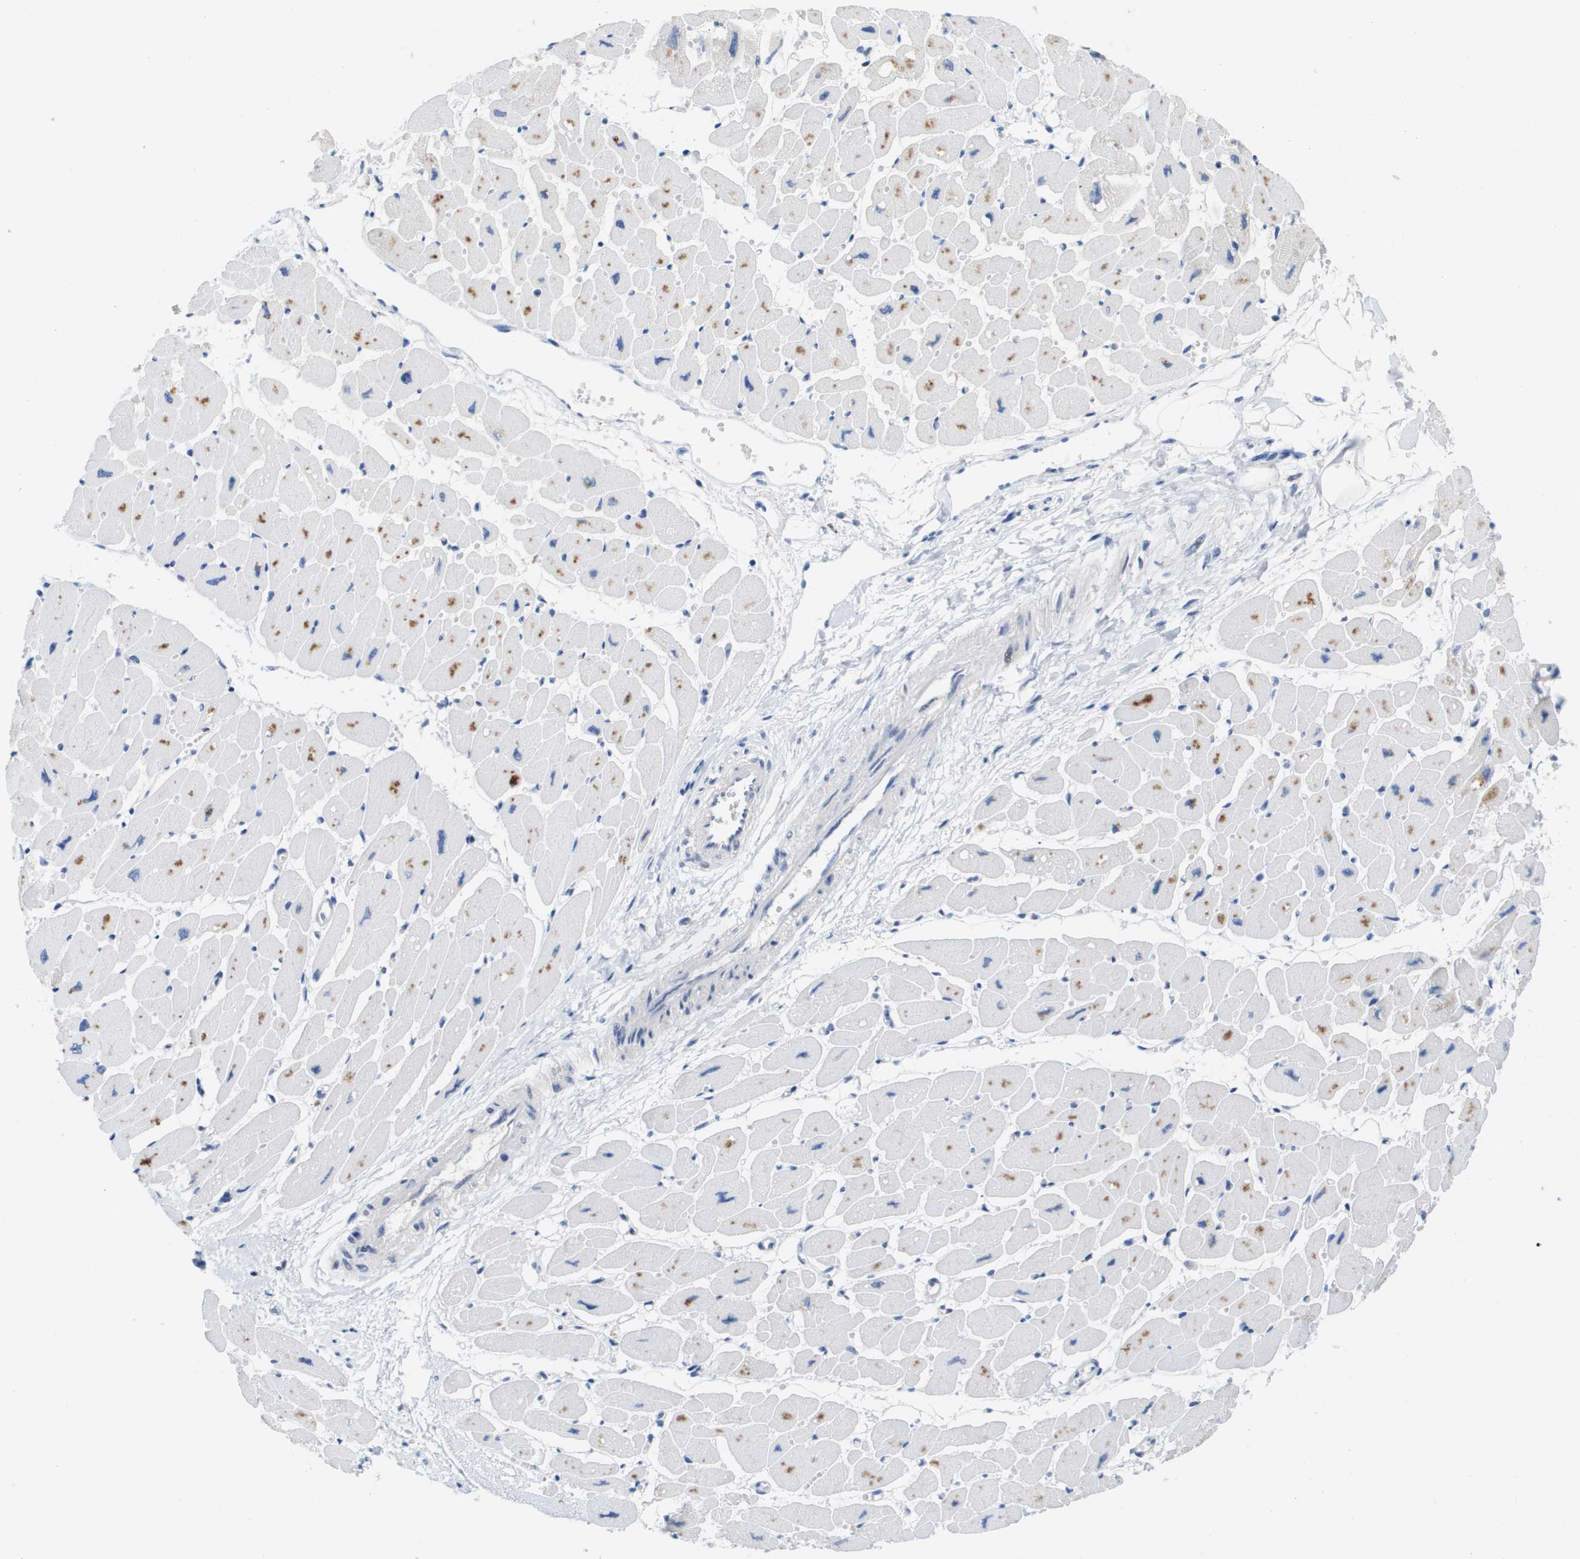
{"staining": {"intensity": "moderate", "quantity": "<25%", "location": "cytoplasmic/membranous"}, "tissue": "heart muscle", "cell_type": "Cardiomyocytes", "image_type": "normal", "snomed": [{"axis": "morphology", "description": "Normal tissue, NOS"}, {"axis": "topography", "description": "Heart"}], "caption": "Heart muscle stained with a brown dye displays moderate cytoplasmic/membranous positive expression in approximately <25% of cardiomyocytes.", "gene": "FKBP4", "patient": {"sex": "female", "age": 54}}